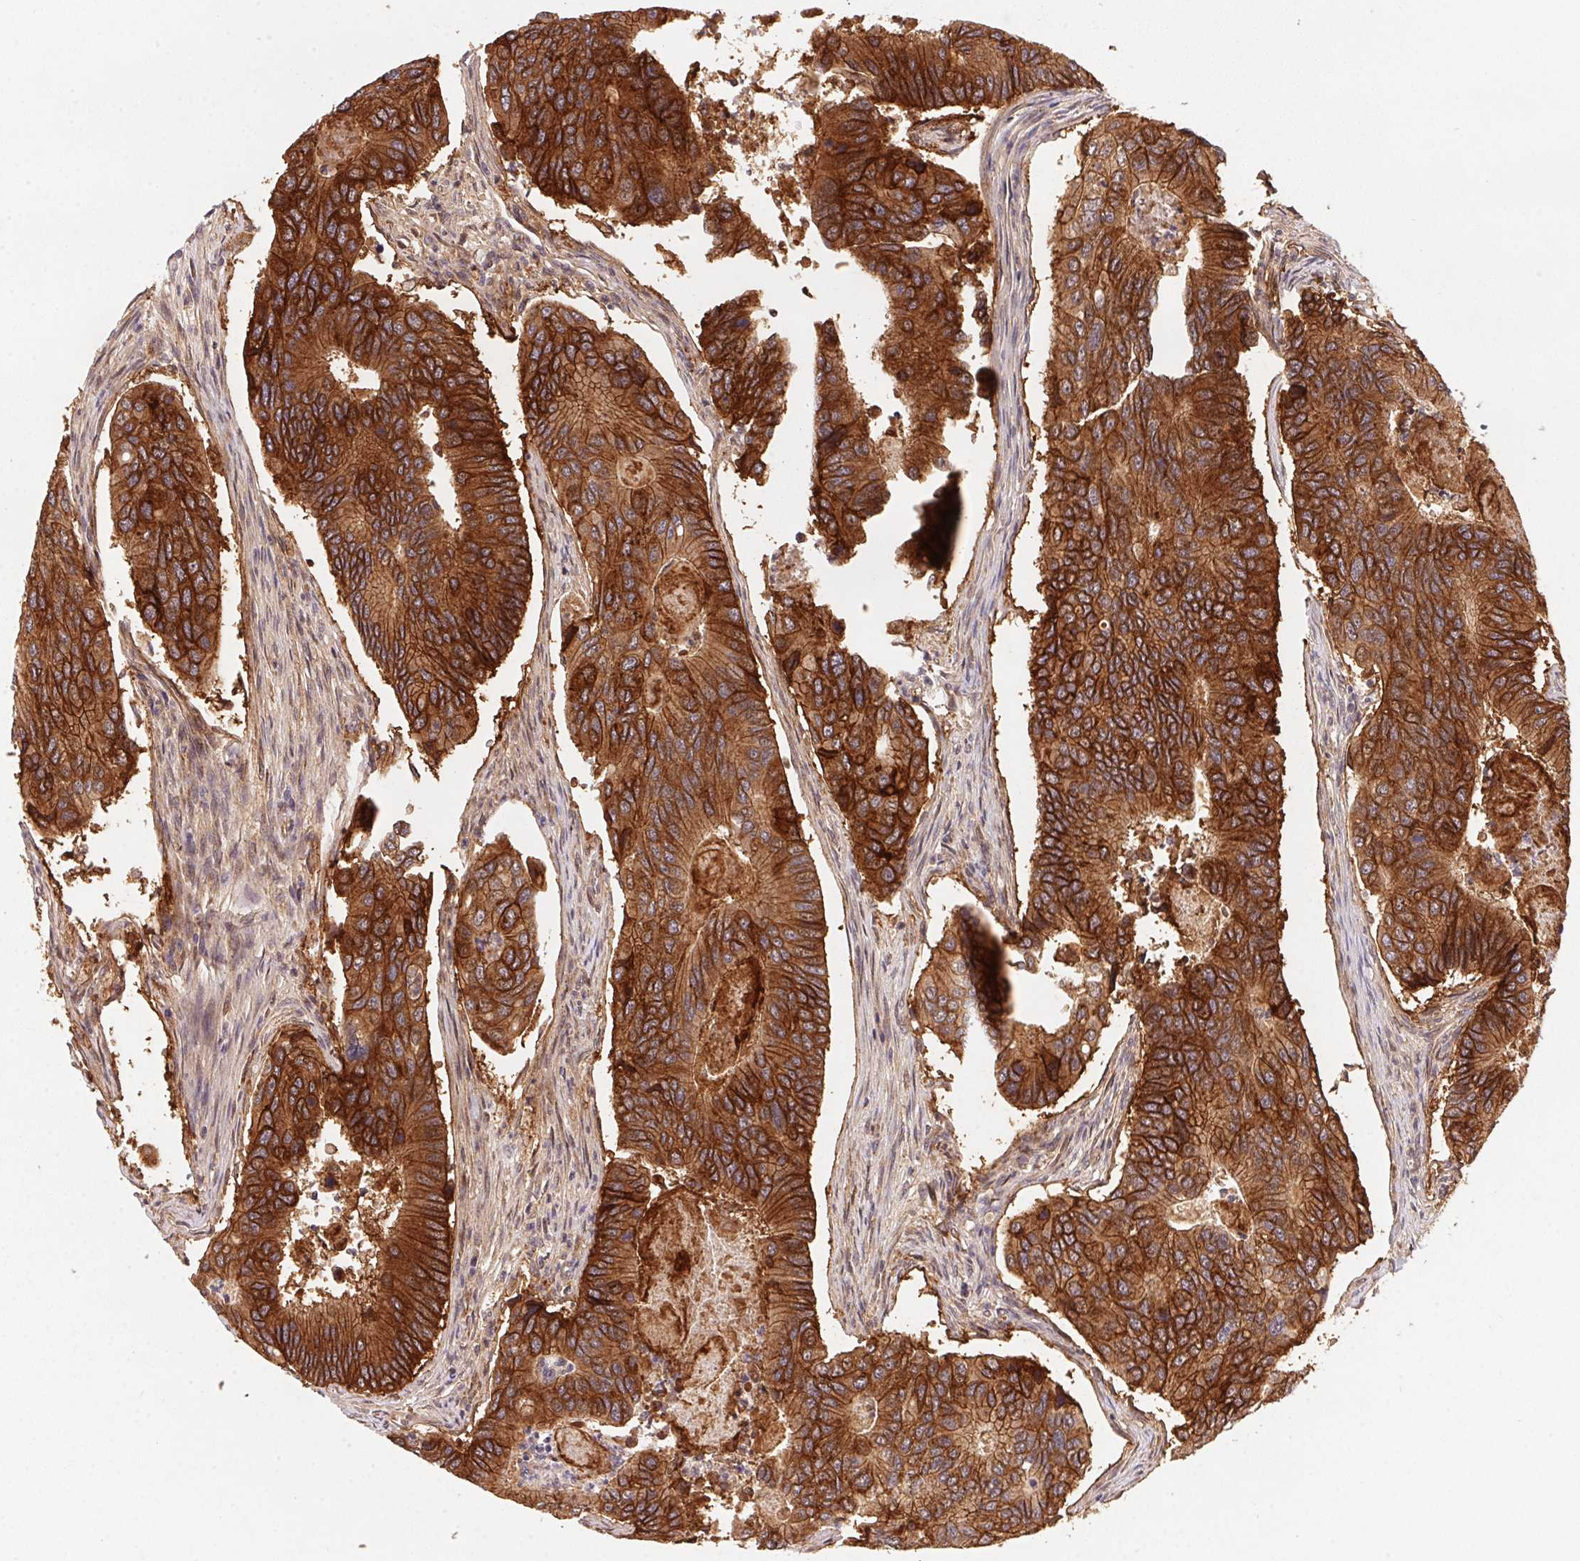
{"staining": {"intensity": "strong", "quantity": ">75%", "location": "cytoplasmic/membranous"}, "tissue": "colorectal cancer", "cell_type": "Tumor cells", "image_type": "cancer", "snomed": [{"axis": "morphology", "description": "Adenocarcinoma, NOS"}, {"axis": "topography", "description": "Colon"}], "caption": "Immunohistochemistry (DAB (3,3'-diaminobenzidine)) staining of colorectal cancer reveals strong cytoplasmic/membranous protein positivity in about >75% of tumor cells.", "gene": "SLC52A2", "patient": {"sex": "female", "age": 67}}